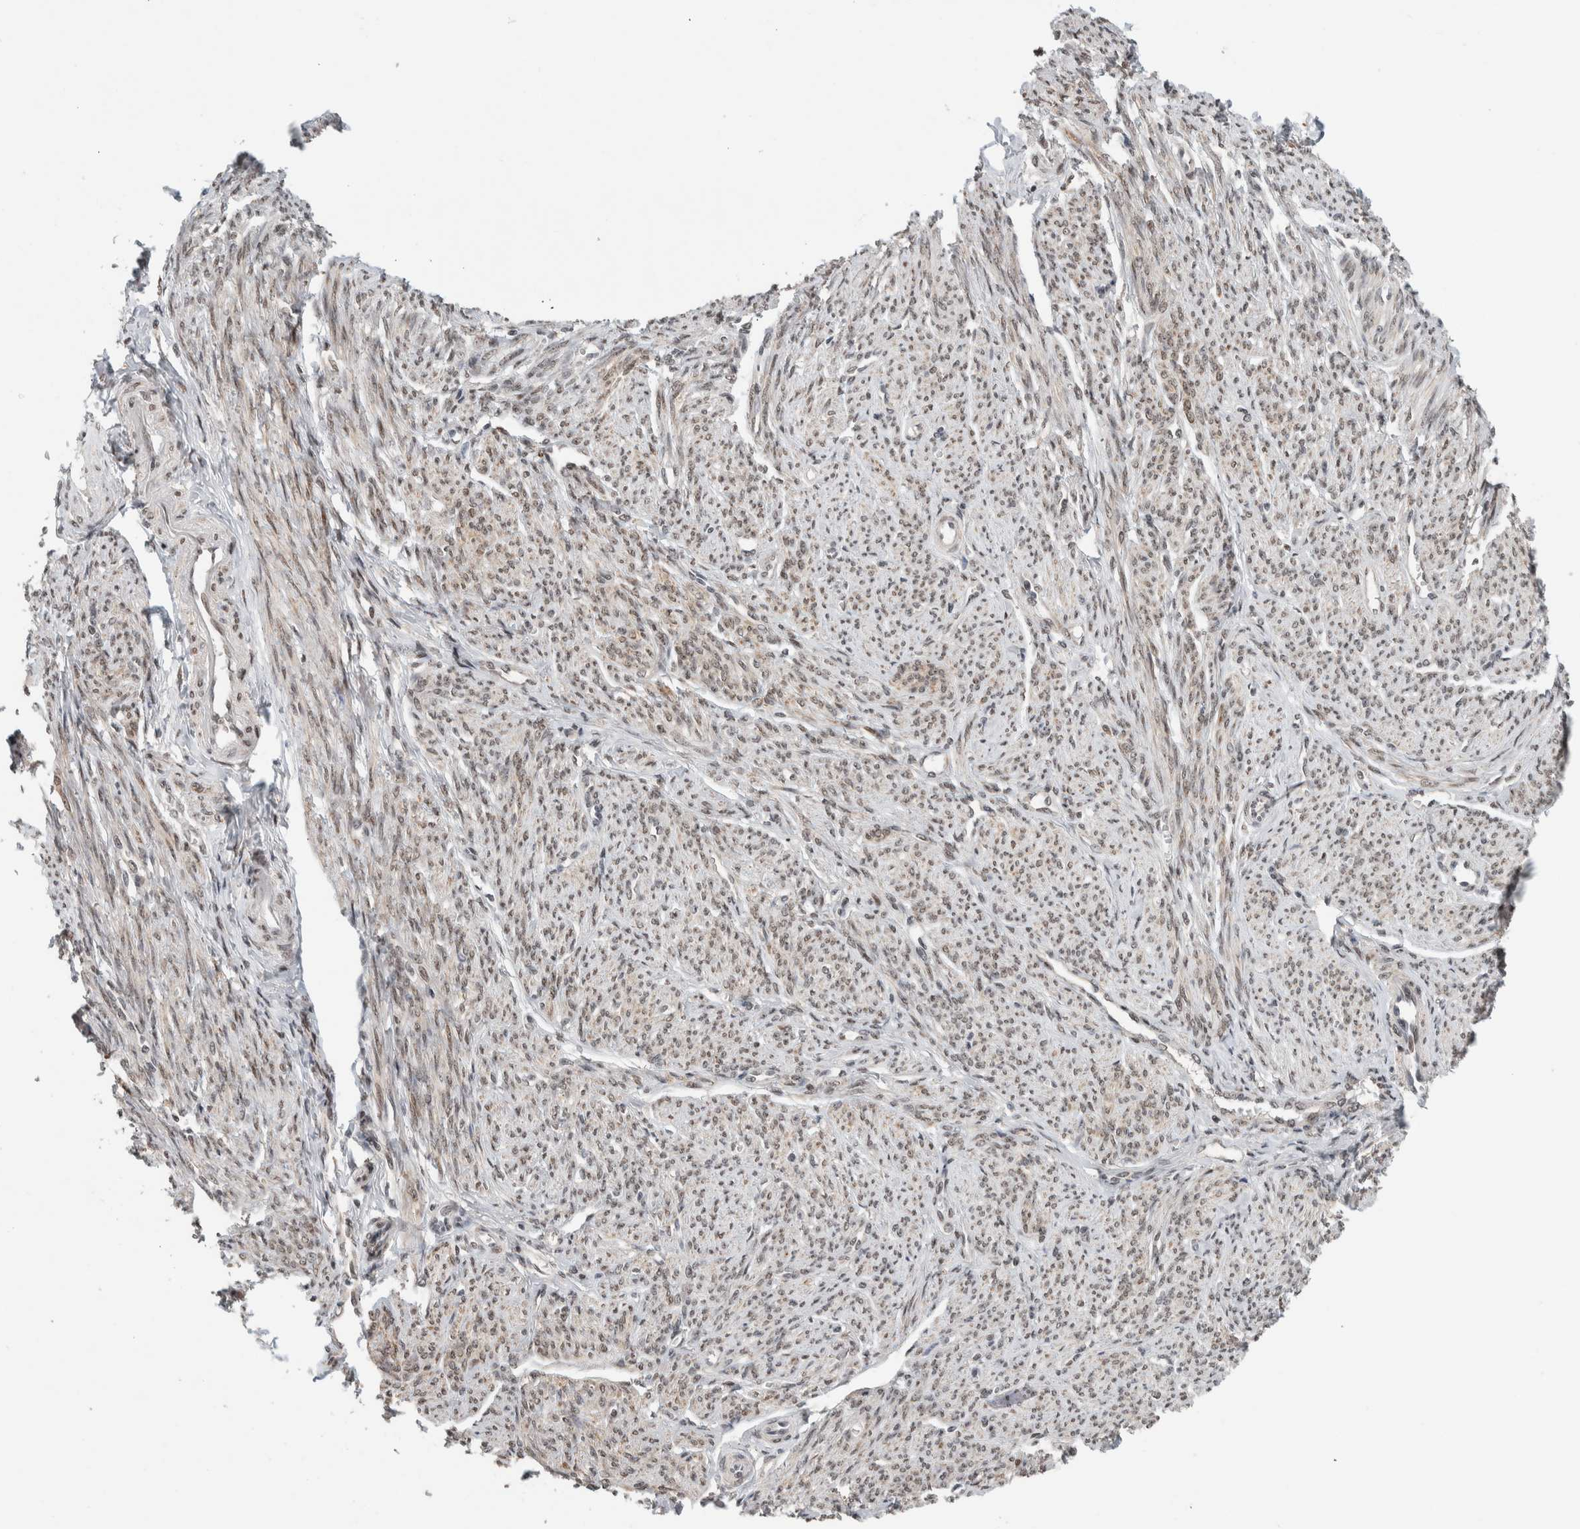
{"staining": {"intensity": "moderate", "quantity": "25%-75%", "location": "cytoplasmic/membranous,nuclear"}, "tissue": "smooth muscle", "cell_type": "Smooth muscle cells", "image_type": "normal", "snomed": [{"axis": "morphology", "description": "Normal tissue, NOS"}, {"axis": "topography", "description": "Smooth muscle"}], "caption": "Brown immunohistochemical staining in normal smooth muscle reveals moderate cytoplasmic/membranous,nuclear staining in about 25%-75% of smooth muscle cells.", "gene": "TNRC18", "patient": {"sex": "female", "age": 65}}